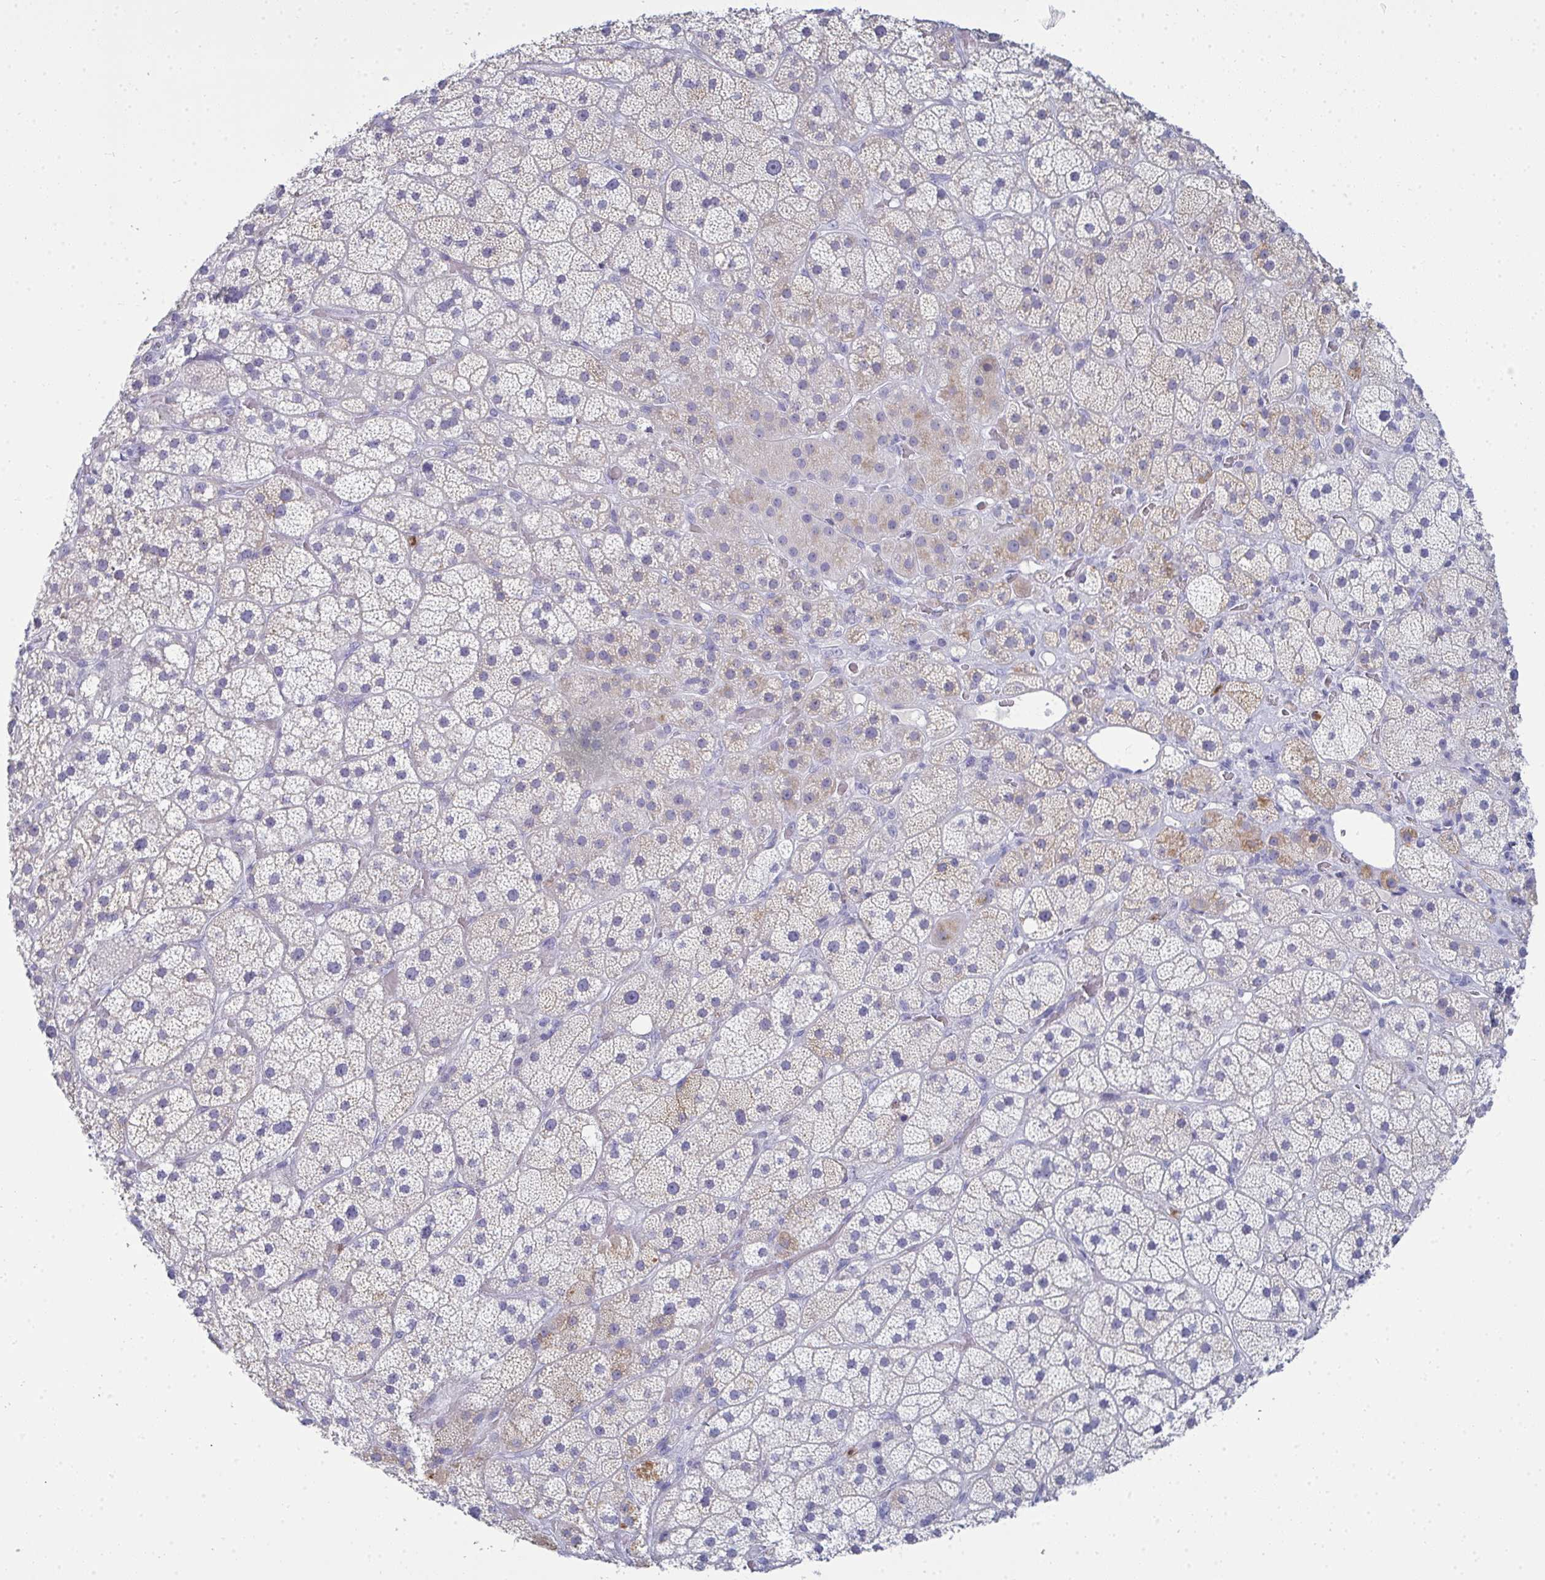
{"staining": {"intensity": "moderate", "quantity": "<25%", "location": "cytoplasmic/membranous"}, "tissue": "adrenal gland", "cell_type": "Glandular cells", "image_type": "normal", "snomed": [{"axis": "morphology", "description": "Normal tissue, NOS"}, {"axis": "topography", "description": "Adrenal gland"}], "caption": "Immunohistochemistry of benign adrenal gland demonstrates low levels of moderate cytoplasmic/membranous staining in approximately <25% of glandular cells.", "gene": "SERPINB10", "patient": {"sex": "male", "age": 57}}